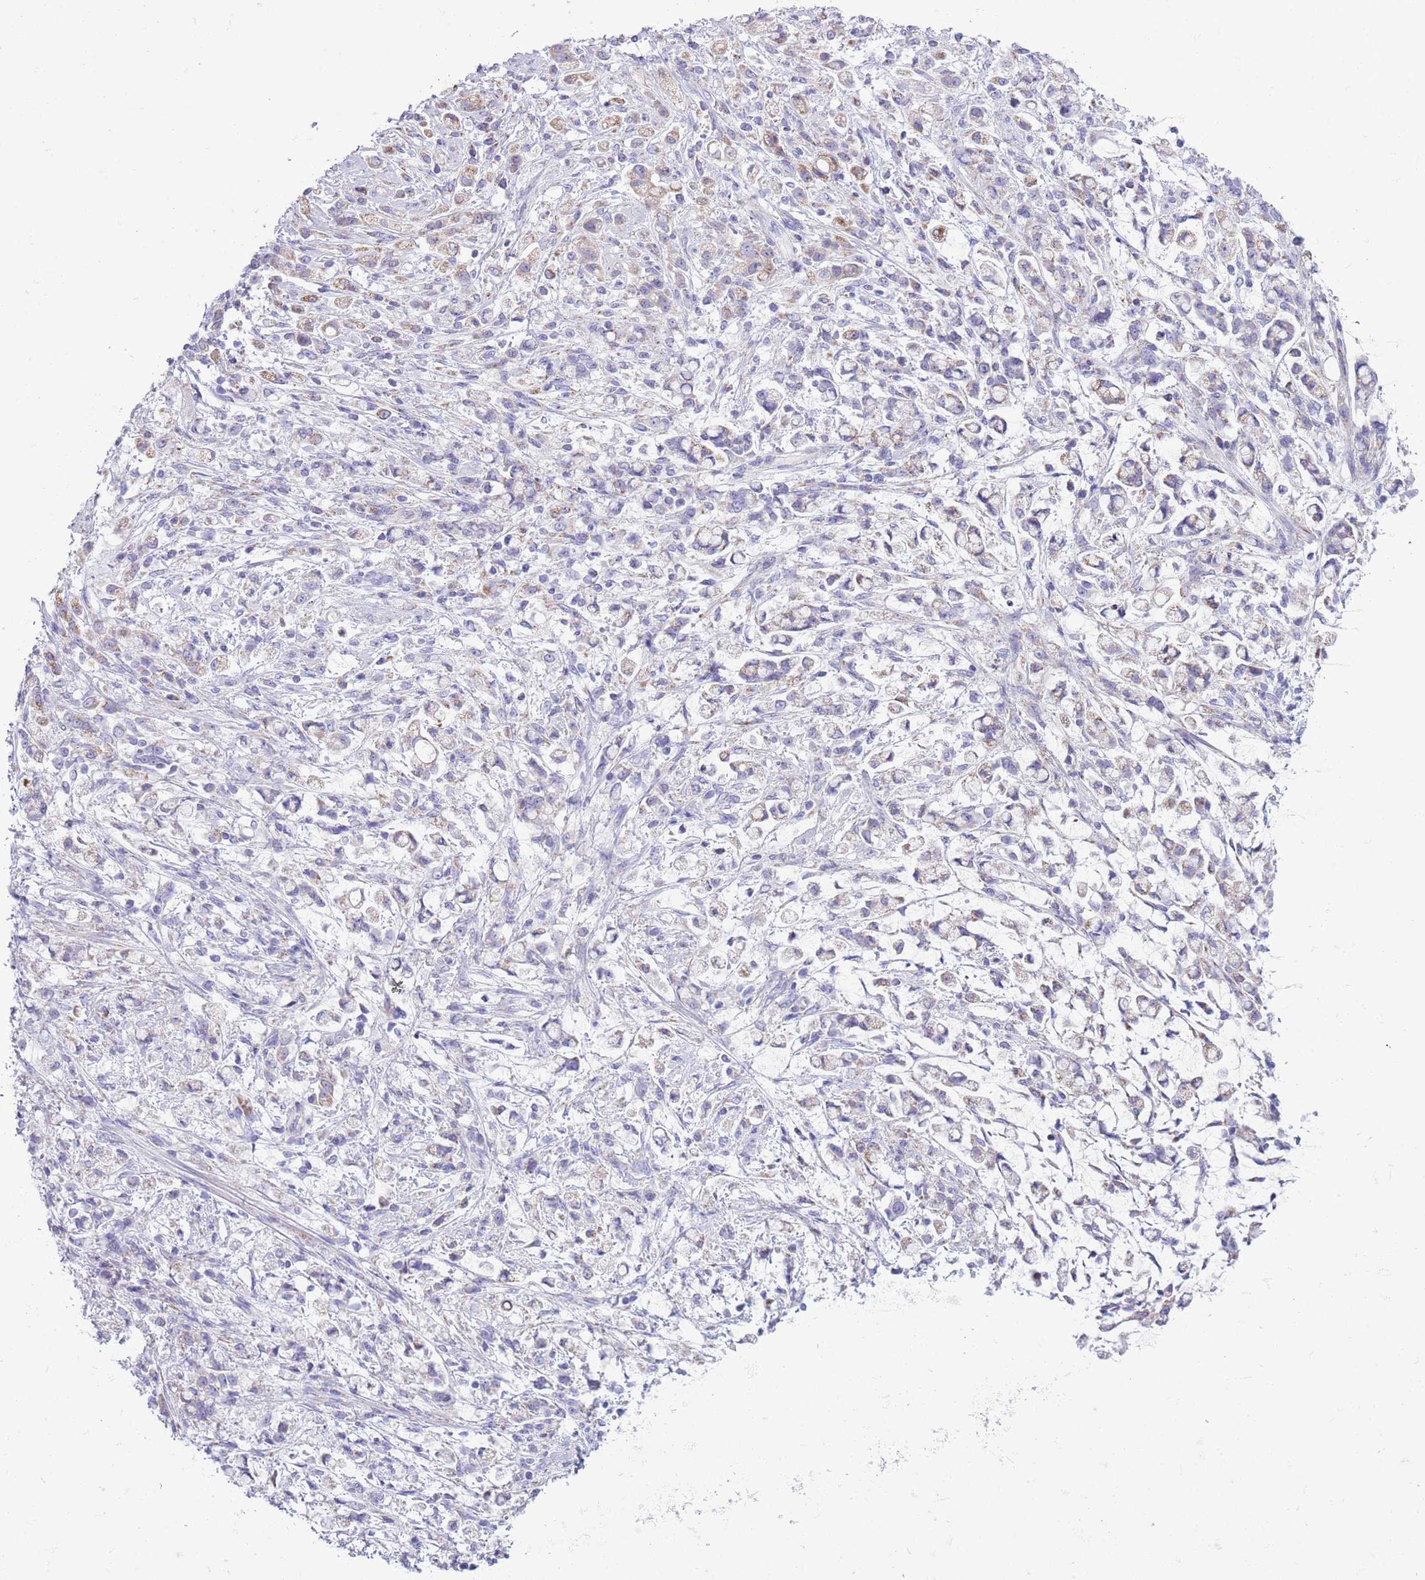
{"staining": {"intensity": "weak", "quantity": "25%-75%", "location": "cytoplasmic/membranous"}, "tissue": "stomach cancer", "cell_type": "Tumor cells", "image_type": "cancer", "snomed": [{"axis": "morphology", "description": "Adenocarcinoma, NOS"}, {"axis": "topography", "description": "Stomach"}], "caption": "A photomicrograph showing weak cytoplasmic/membranous staining in about 25%-75% of tumor cells in adenocarcinoma (stomach), as visualized by brown immunohistochemical staining.", "gene": "MOCOS", "patient": {"sex": "female", "age": 60}}